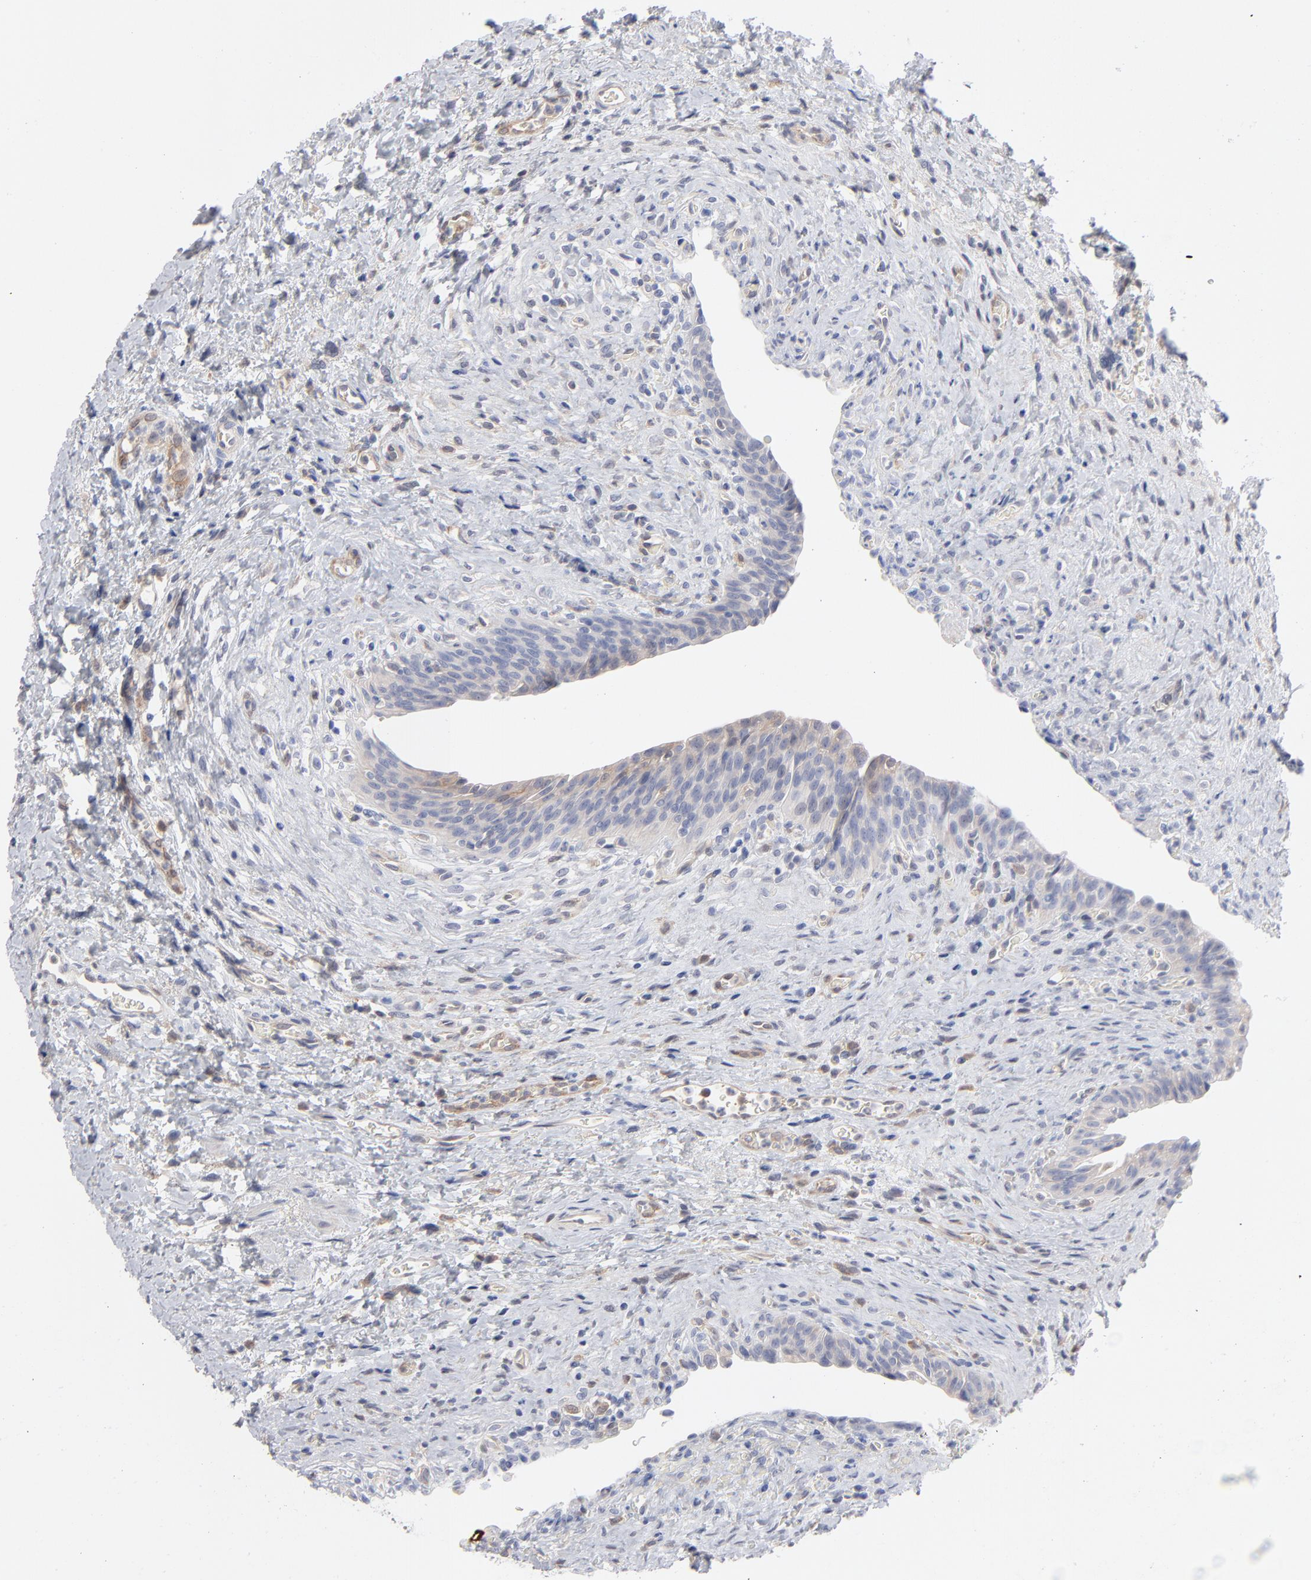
{"staining": {"intensity": "moderate", "quantity": "<25%", "location": "cytoplasmic/membranous"}, "tissue": "urinary bladder", "cell_type": "Urothelial cells", "image_type": "normal", "snomed": [{"axis": "morphology", "description": "Normal tissue, NOS"}, {"axis": "morphology", "description": "Dysplasia, NOS"}, {"axis": "topography", "description": "Urinary bladder"}], "caption": "A histopathology image of urinary bladder stained for a protein shows moderate cytoplasmic/membranous brown staining in urothelial cells. (DAB IHC, brown staining for protein, blue staining for nuclei).", "gene": "ARRB1", "patient": {"sex": "male", "age": 35}}